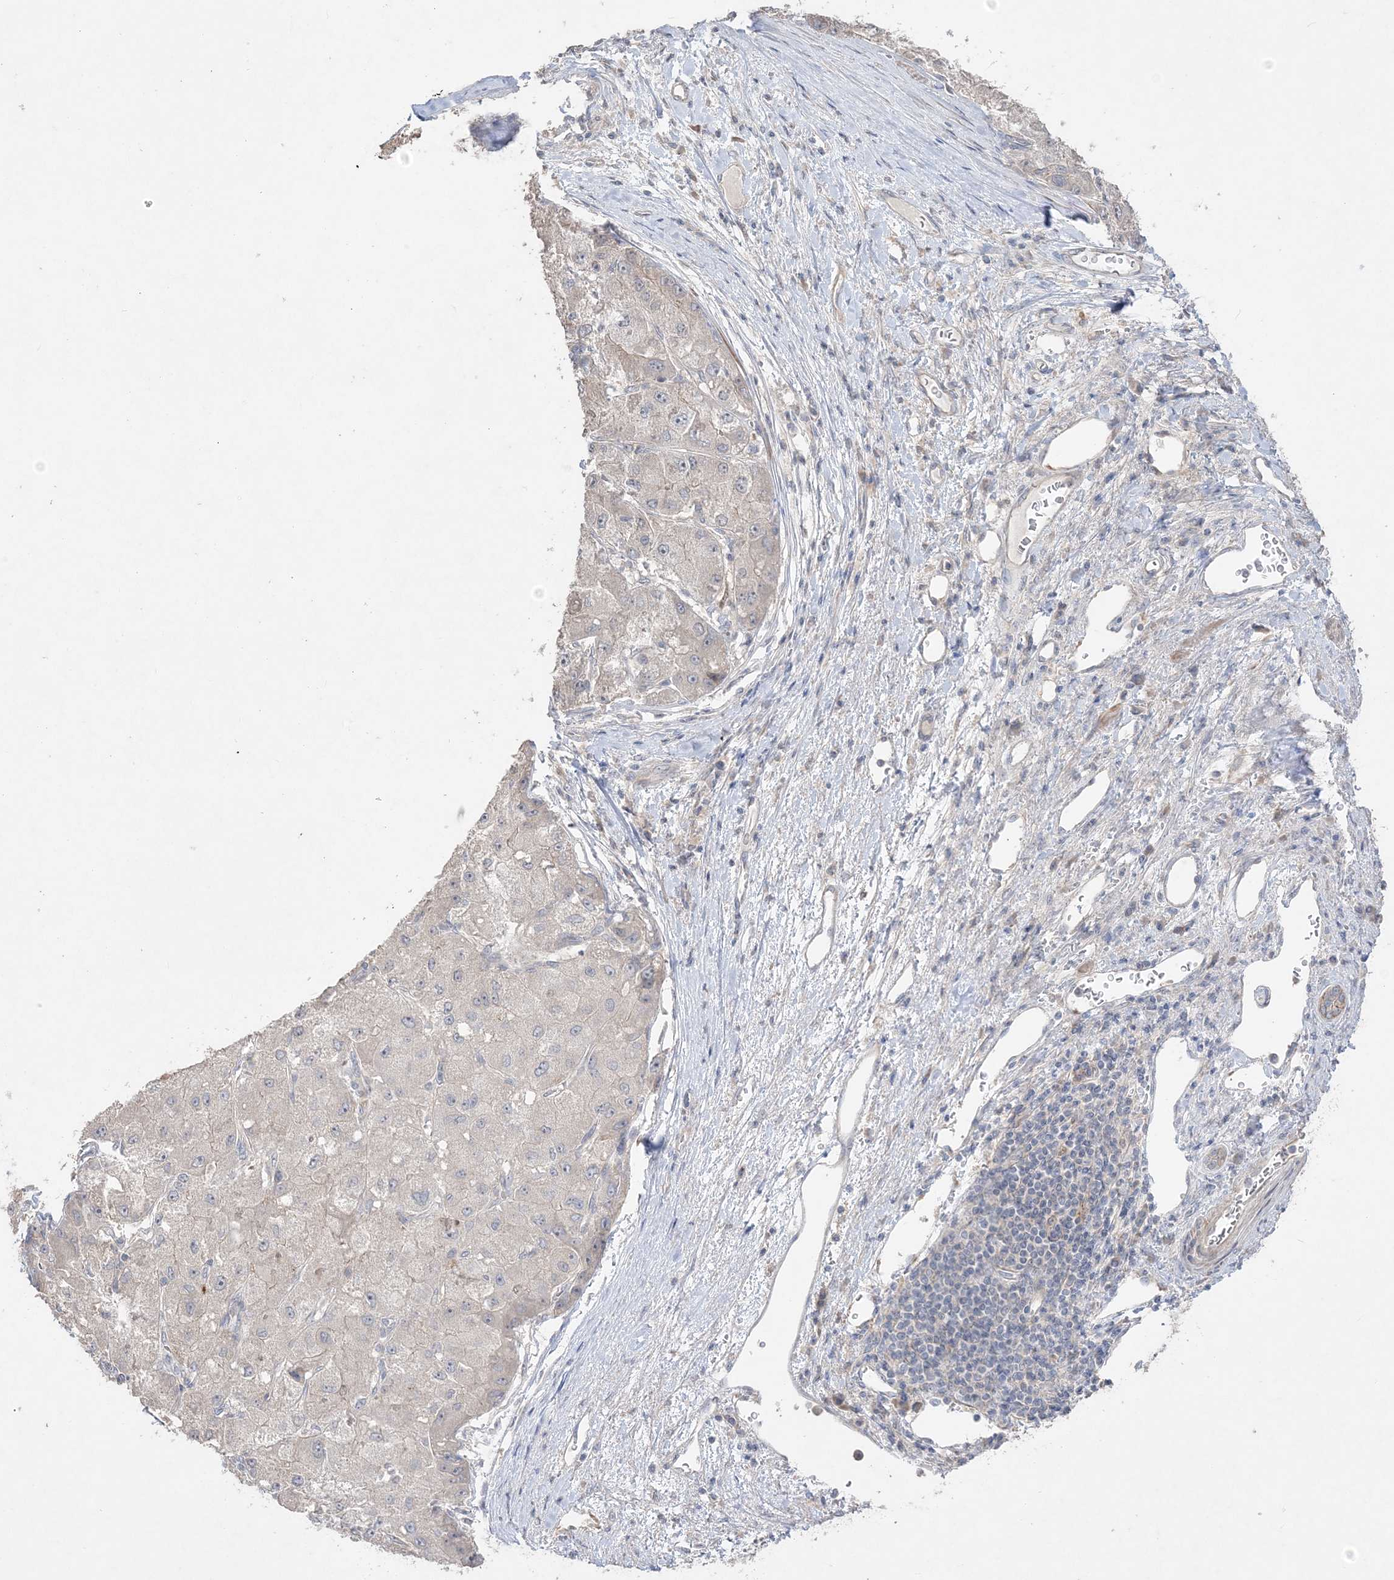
{"staining": {"intensity": "negative", "quantity": "none", "location": "none"}, "tissue": "liver cancer", "cell_type": "Tumor cells", "image_type": "cancer", "snomed": [{"axis": "morphology", "description": "Carcinoma, Hepatocellular, NOS"}, {"axis": "topography", "description": "Liver"}], "caption": "Immunohistochemistry (IHC) photomicrograph of liver hepatocellular carcinoma stained for a protein (brown), which demonstrates no positivity in tumor cells.", "gene": "SH3BP4", "patient": {"sex": "male", "age": 80}}